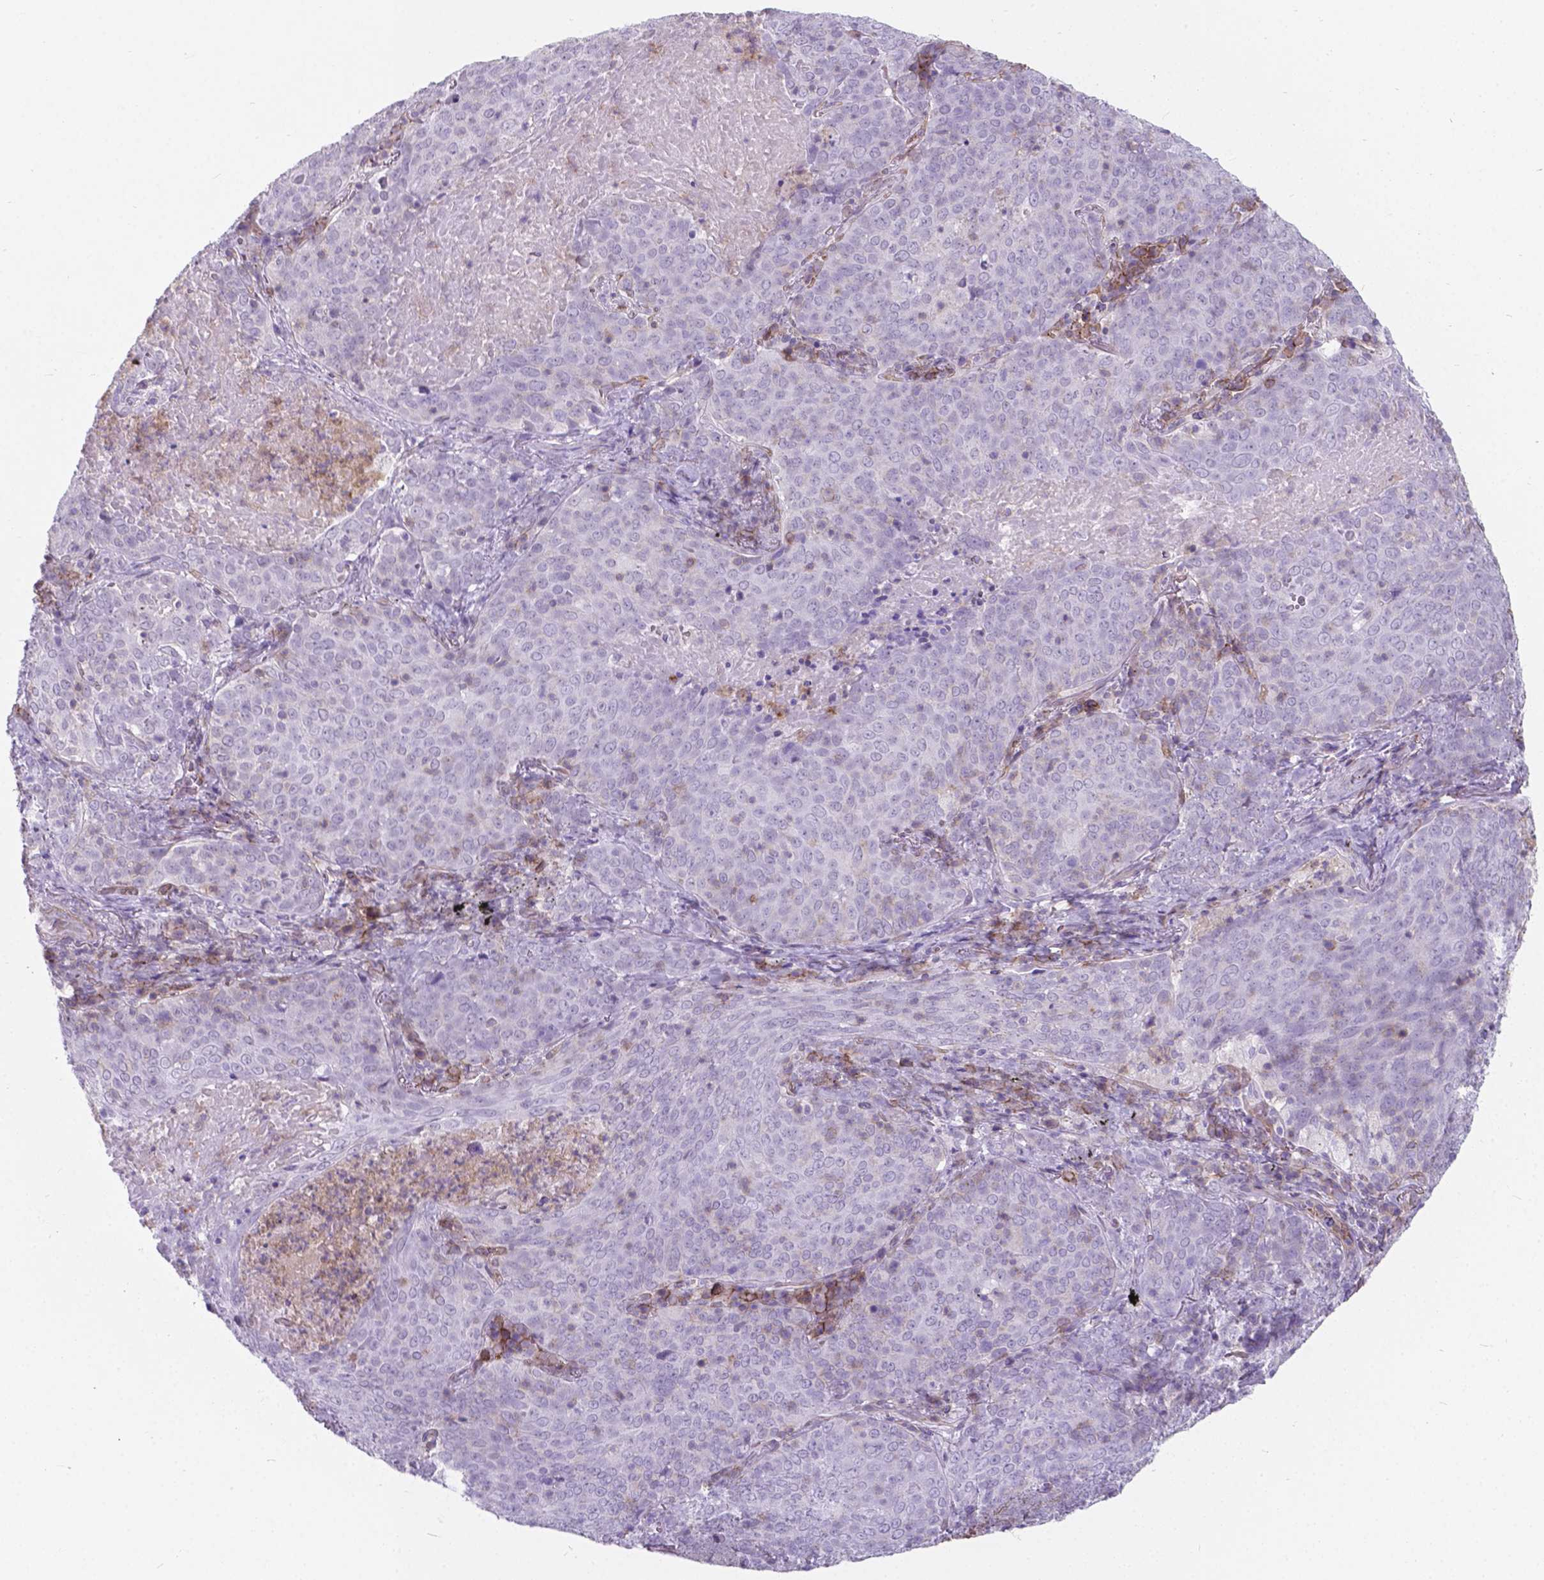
{"staining": {"intensity": "negative", "quantity": "none", "location": "none"}, "tissue": "lung cancer", "cell_type": "Tumor cells", "image_type": "cancer", "snomed": [{"axis": "morphology", "description": "Squamous cell carcinoma, NOS"}, {"axis": "topography", "description": "Lung"}], "caption": "This is an immunohistochemistry (IHC) image of human squamous cell carcinoma (lung). There is no staining in tumor cells.", "gene": "KIAA0040", "patient": {"sex": "male", "age": 82}}